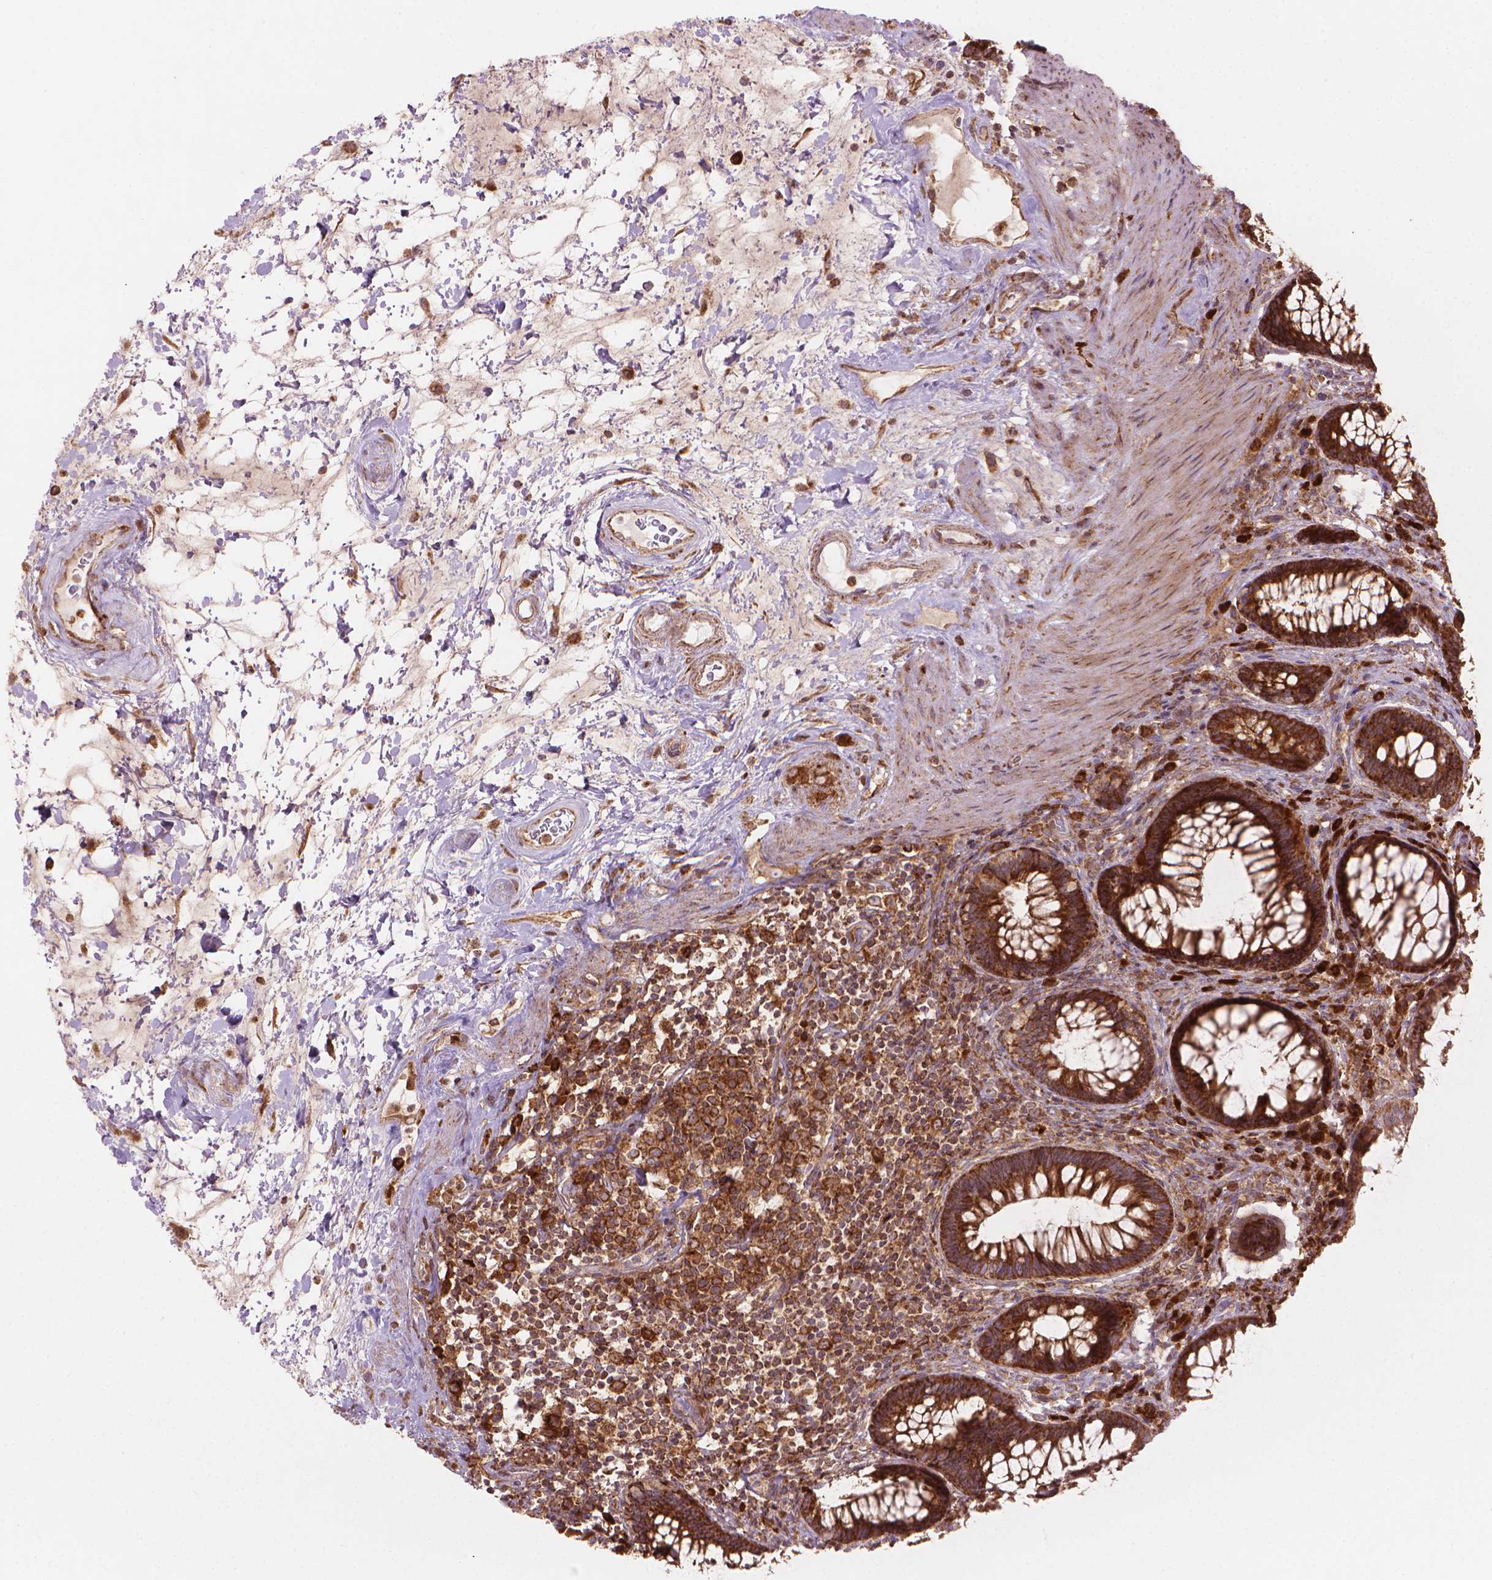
{"staining": {"intensity": "moderate", "quantity": ">75%", "location": "cytoplasmic/membranous"}, "tissue": "rectum", "cell_type": "Glandular cells", "image_type": "normal", "snomed": [{"axis": "morphology", "description": "Normal tissue, NOS"}, {"axis": "topography", "description": "Rectum"}], "caption": "The photomicrograph displays immunohistochemical staining of unremarkable rectum. There is moderate cytoplasmic/membranous positivity is present in approximately >75% of glandular cells.", "gene": "VARS2", "patient": {"sex": "male", "age": 72}}